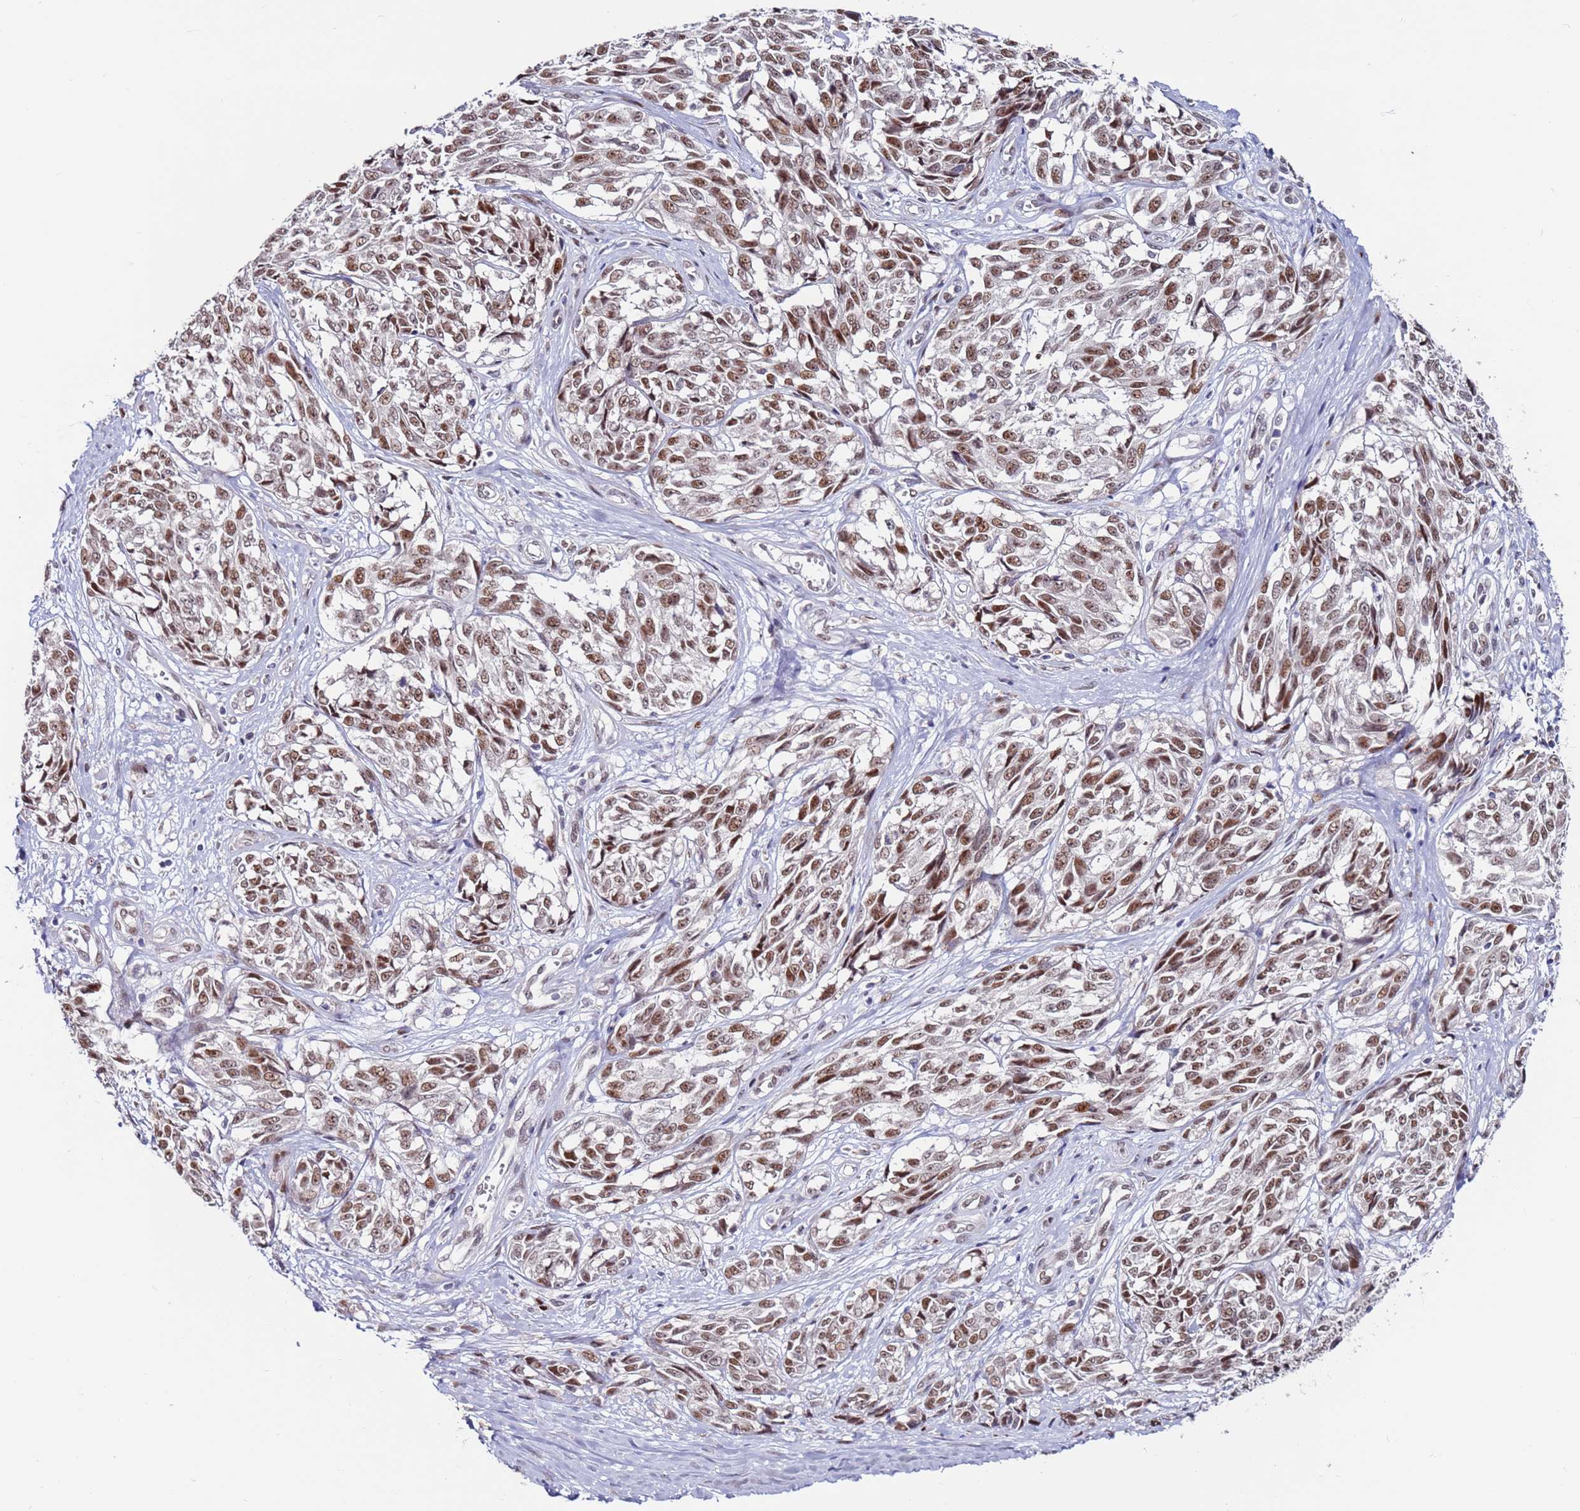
{"staining": {"intensity": "moderate", "quantity": ">75%", "location": "nuclear"}, "tissue": "melanoma", "cell_type": "Tumor cells", "image_type": "cancer", "snomed": [{"axis": "morphology", "description": "Malignant melanoma, NOS"}, {"axis": "topography", "description": "Skin"}], "caption": "Malignant melanoma stained for a protein (brown) shows moderate nuclear positive positivity in approximately >75% of tumor cells.", "gene": "FBXO27", "patient": {"sex": "female", "age": 64}}